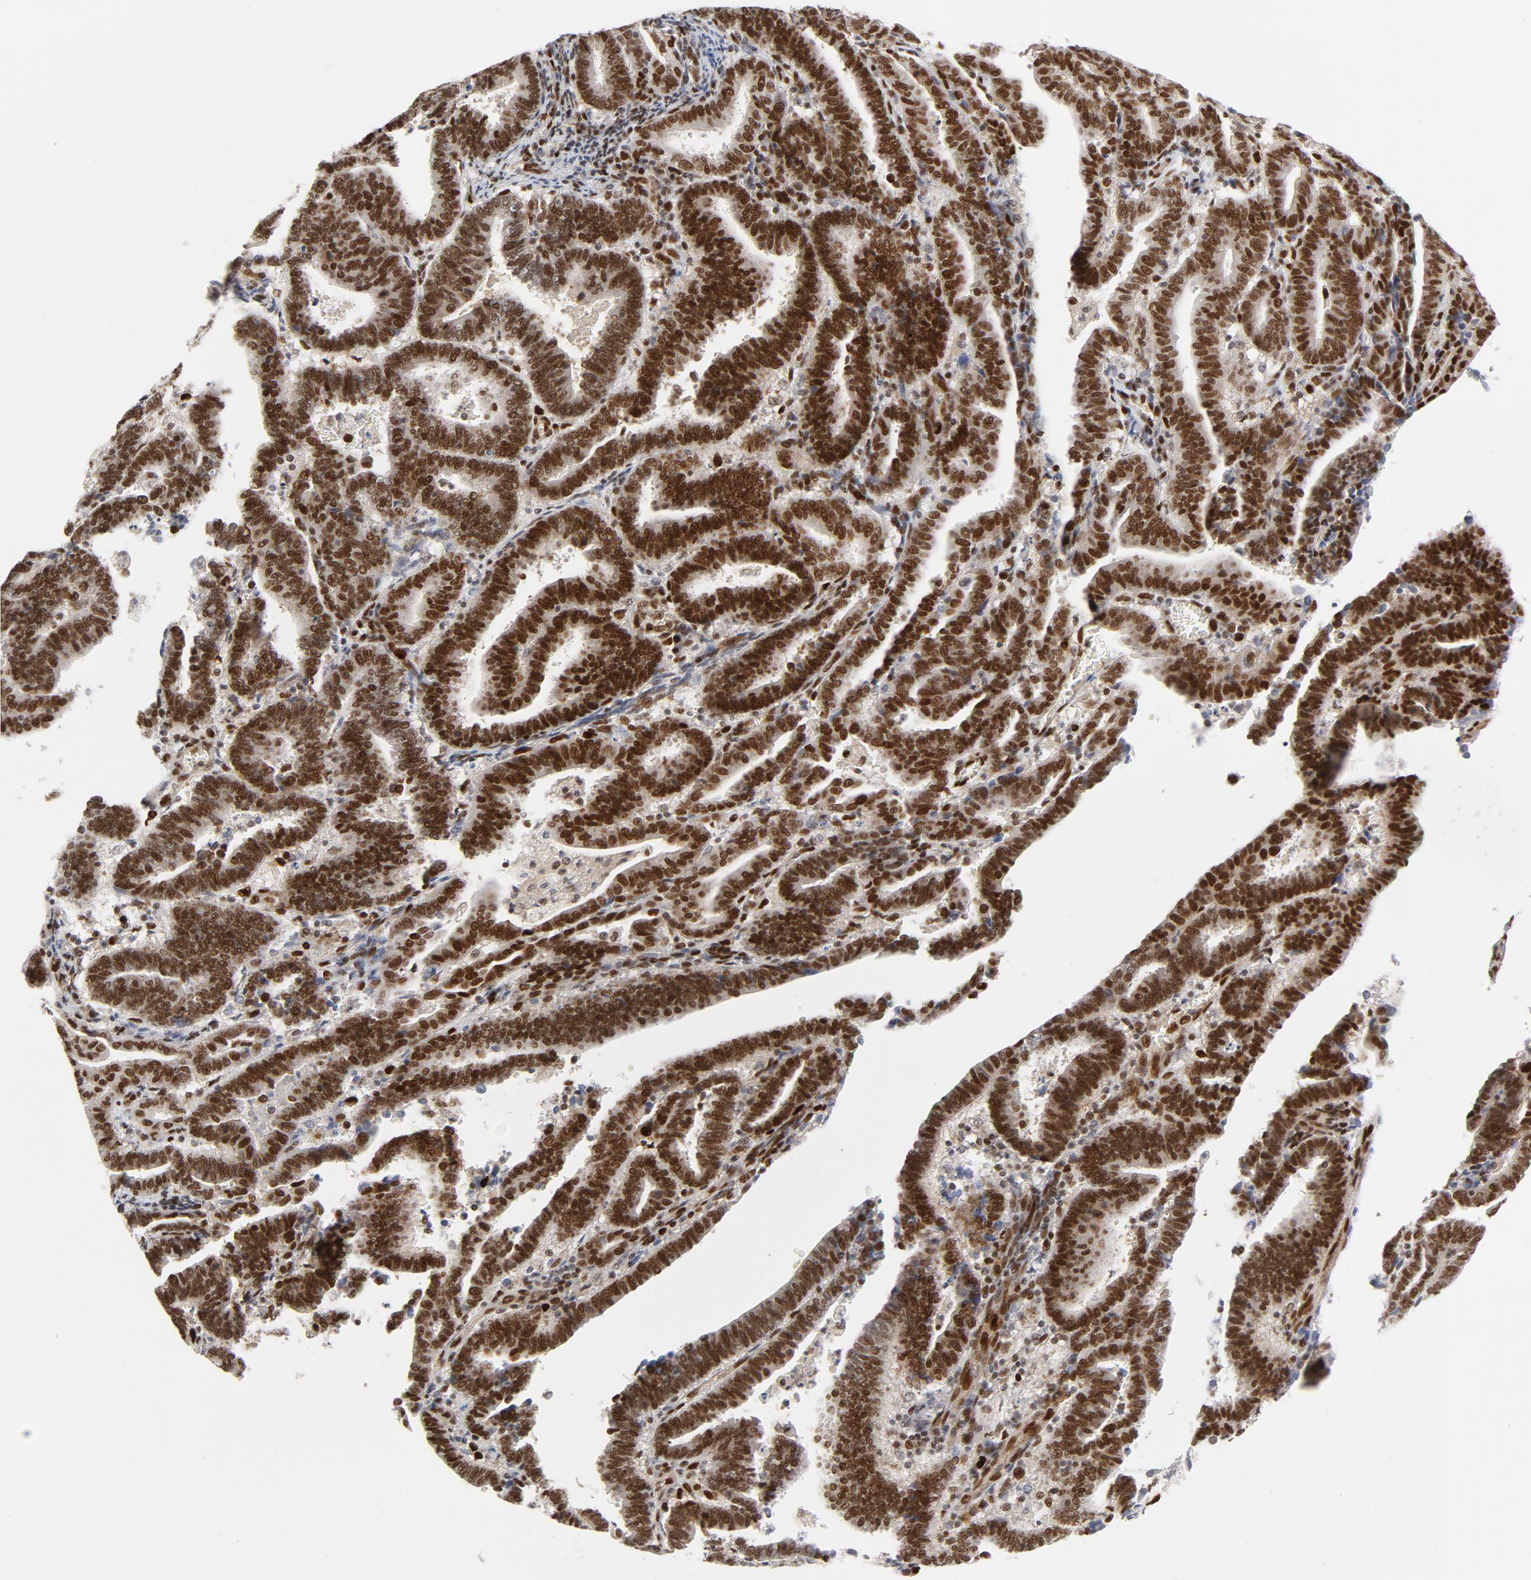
{"staining": {"intensity": "strong", "quantity": ">75%", "location": "nuclear"}, "tissue": "endometrial cancer", "cell_type": "Tumor cells", "image_type": "cancer", "snomed": [{"axis": "morphology", "description": "Adenocarcinoma, NOS"}, {"axis": "topography", "description": "Uterus"}], "caption": "Strong nuclear protein staining is appreciated in about >75% of tumor cells in endometrial adenocarcinoma.", "gene": "MEF2A", "patient": {"sex": "female", "age": 83}}